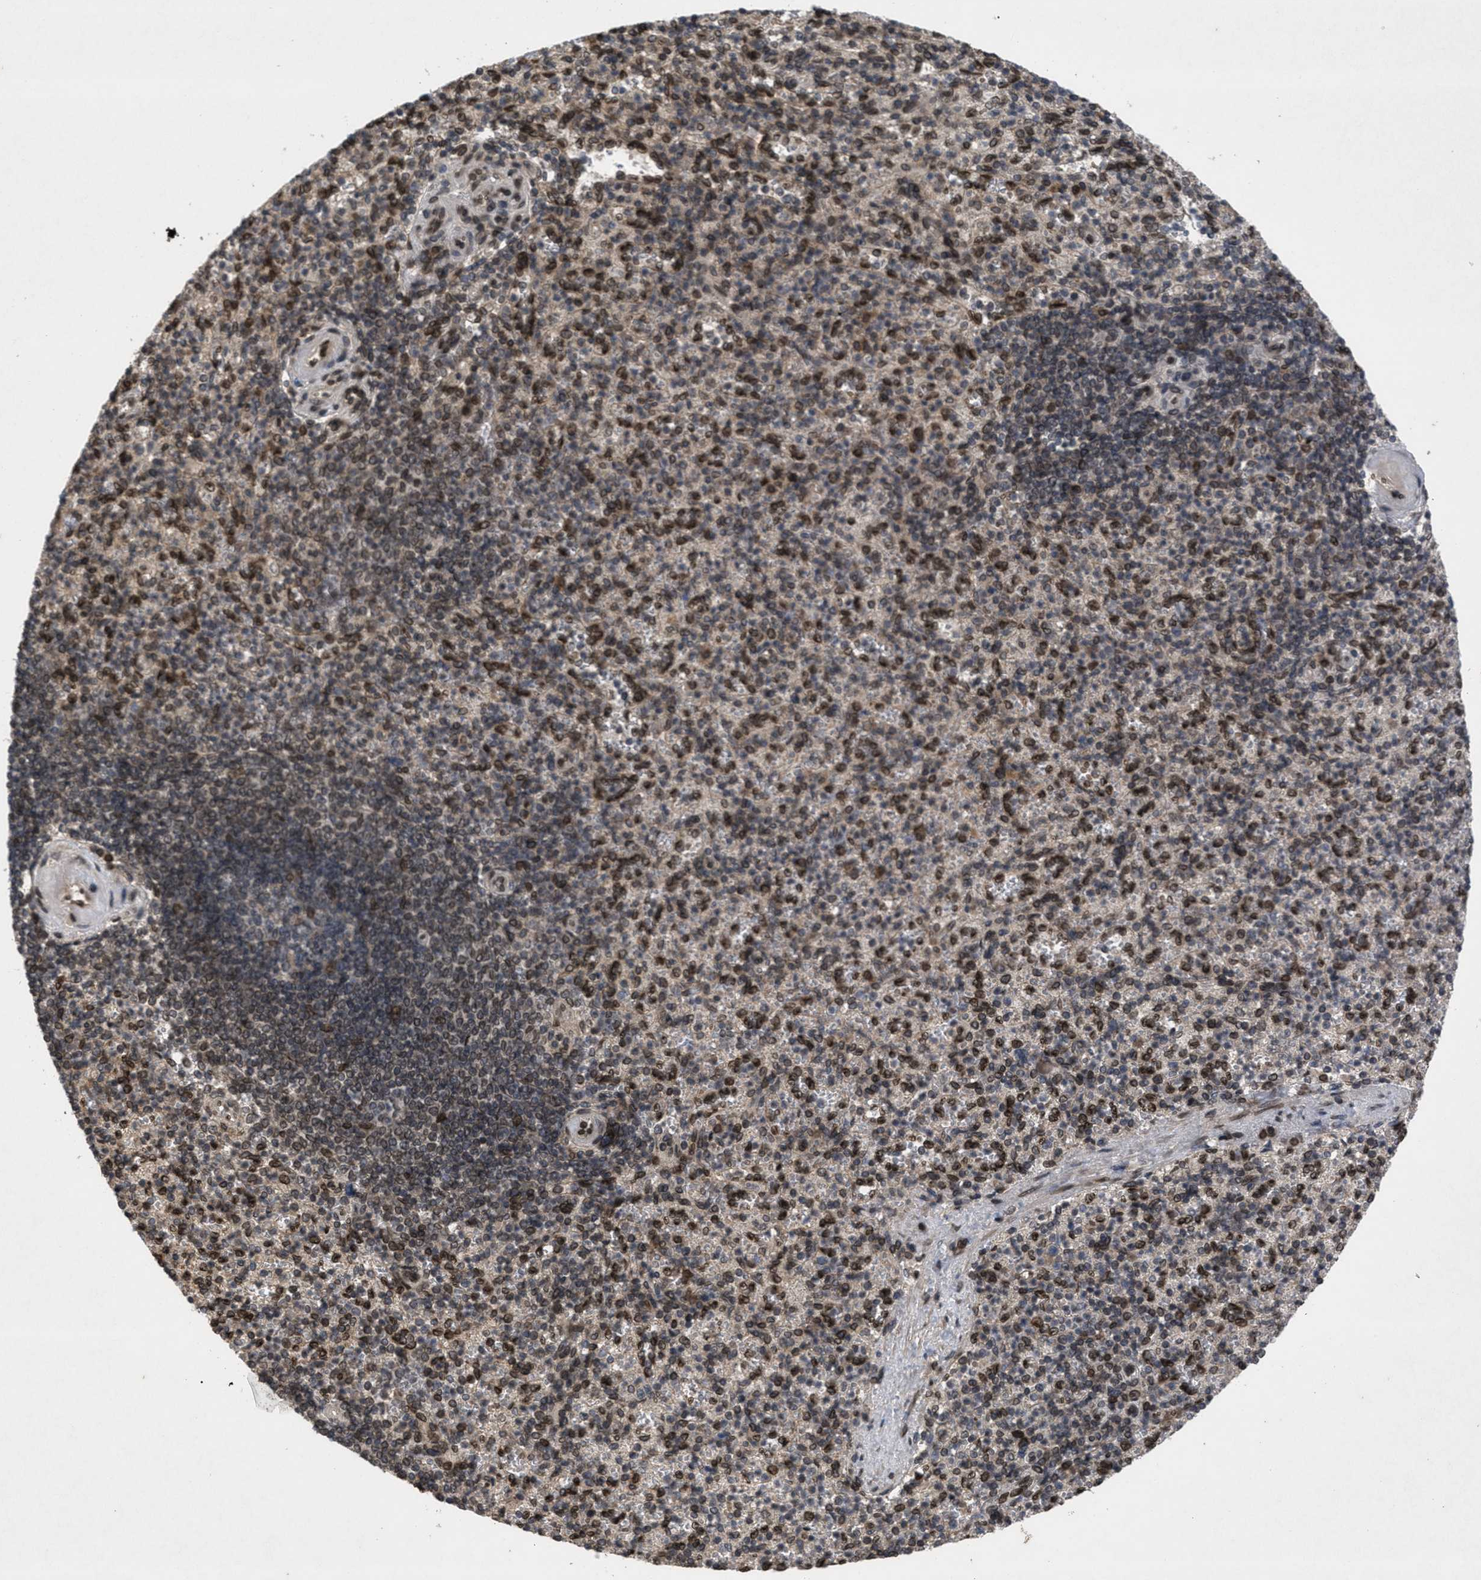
{"staining": {"intensity": "moderate", "quantity": ">75%", "location": "nuclear"}, "tissue": "spleen", "cell_type": "Cells in red pulp", "image_type": "normal", "snomed": [{"axis": "morphology", "description": "Normal tissue, NOS"}, {"axis": "topography", "description": "Spleen"}], "caption": "Brown immunohistochemical staining in normal spleen exhibits moderate nuclear staining in about >75% of cells in red pulp.", "gene": "CRY1", "patient": {"sex": "female", "age": 74}}